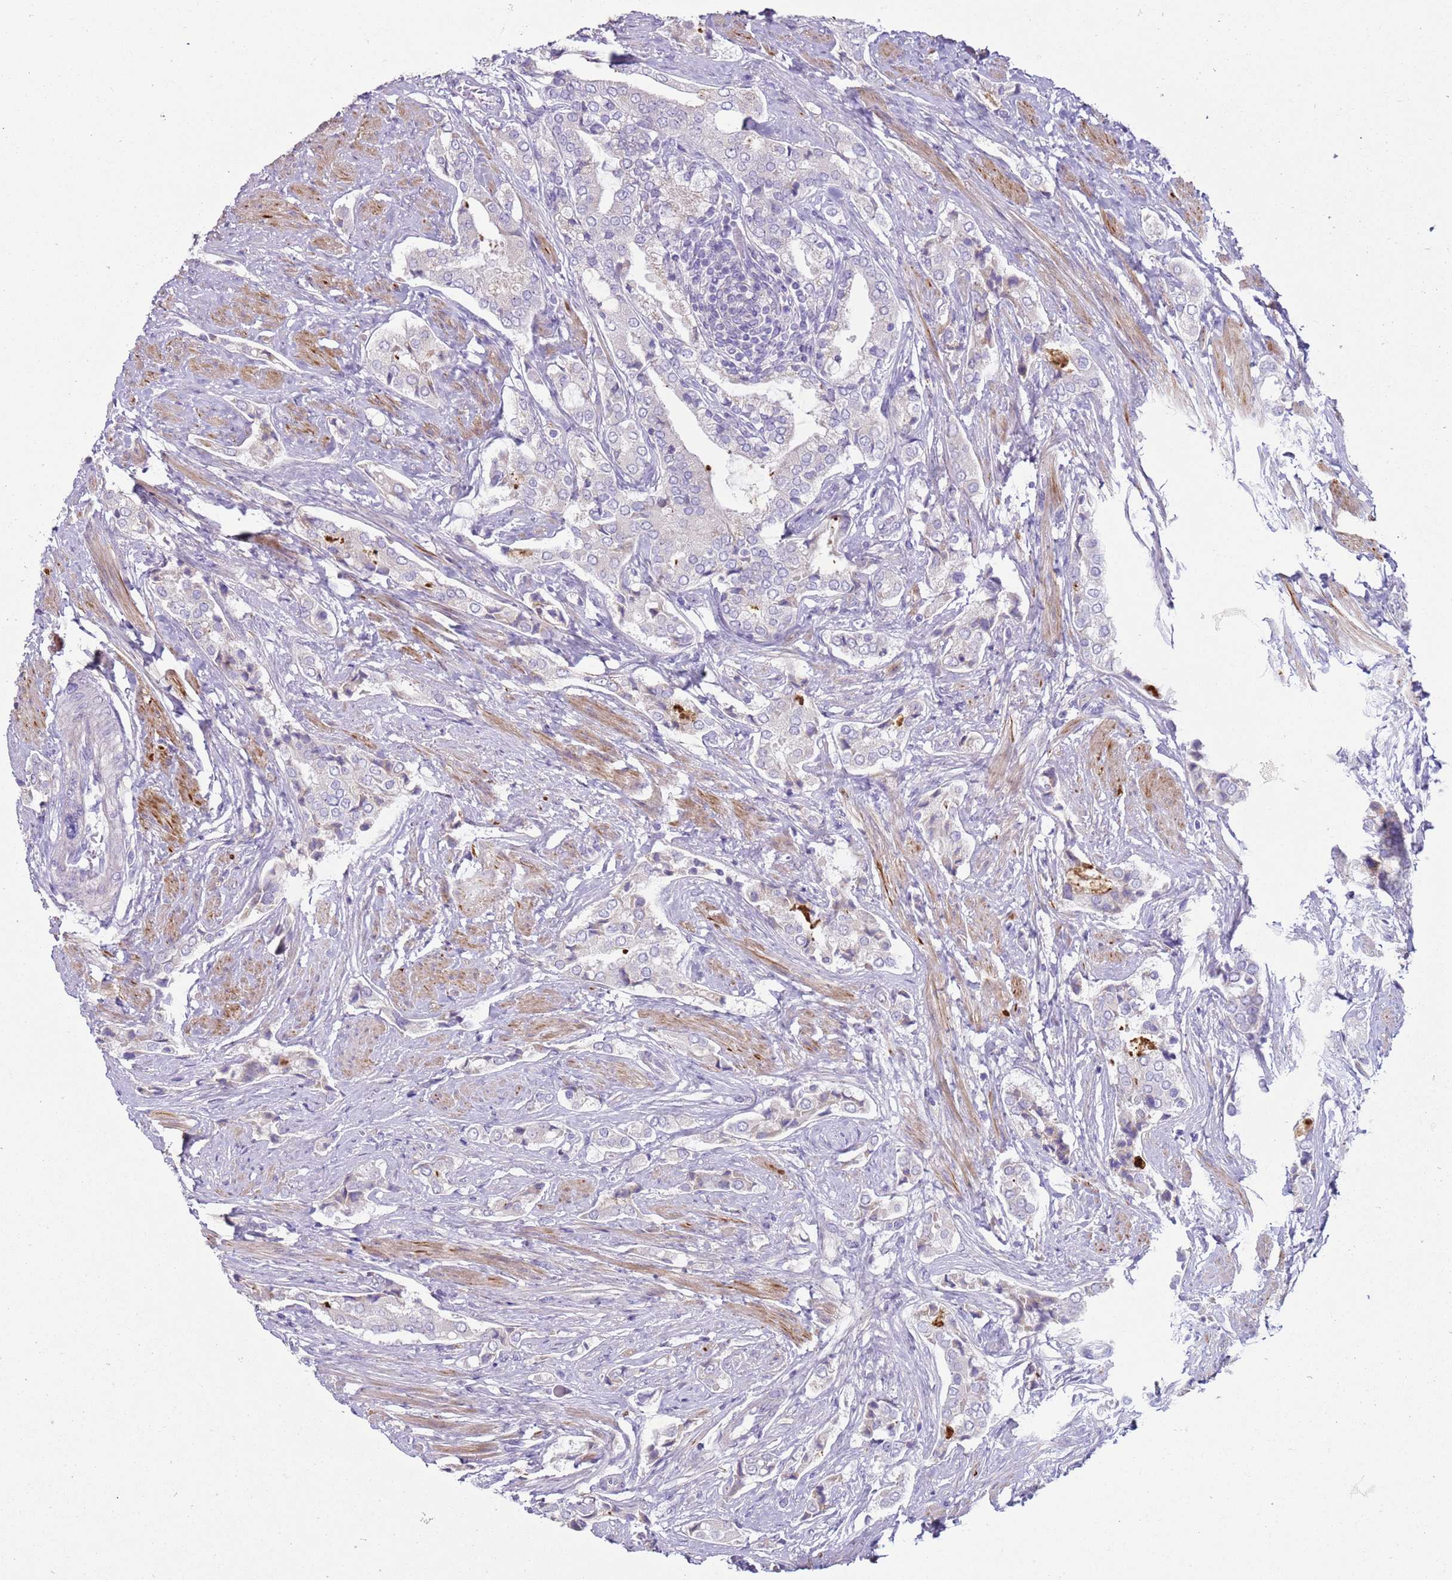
{"staining": {"intensity": "negative", "quantity": "none", "location": "none"}, "tissue": "prostate cancer", "cell_type": "Tumor cells", "image_type": "cancer", "snomed": [{"axis": "morphology", "description": "Adenocarcinoma, High grade"}, {"axis": "topography", "description": "Prostate"}], "caption": "The immunohistochemistry photomicrograph has no significant staining in tumor cells of prostate cancer tissue.", "gene": "NPAP1", "patient": {"sex": "male", "age": 71}}